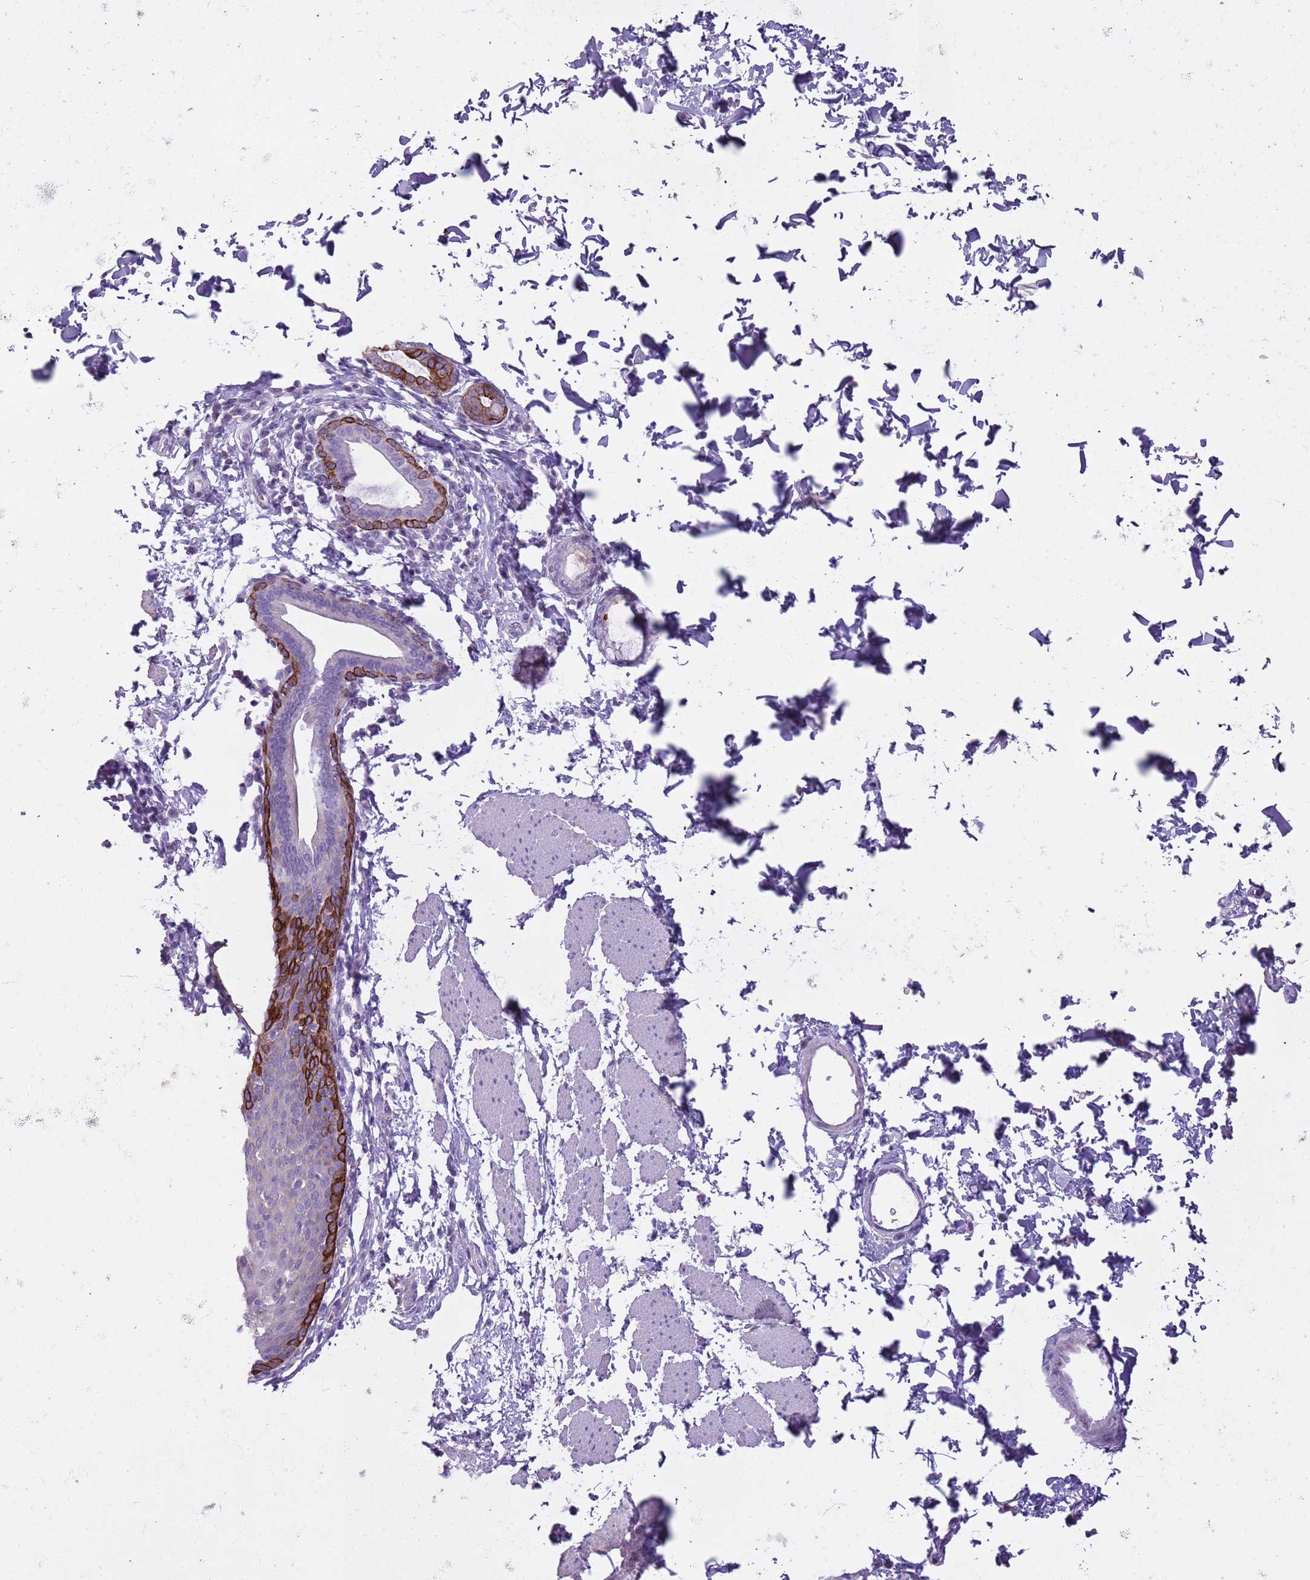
{"staining": {"intensity": "strong", "quantity": "<25%", "location": "cytoplasmic/membranous"}, "tissue": "esophagus", "cell_type": "Squamous epithelial cells", "image_type": "normal", "snomed": [{"axis": "morphology", "description": "Normal tissue, NOS"}, {"axis": "topography", "description": "Esophagus"}], "caption": "Immunohistochemical staining of normal human esophagus displays strong cytoplasmic/membranous protein expression in about <25% of squamous epithelial cells. The staining was performed using DAB (3,3'-diaminobenzidine), with brown indicating positive protein expression. Nuclei are stained blue with hematoxylin.", "gene": "CNPPD1", "patient": {"sex": "female", "age": 61}}